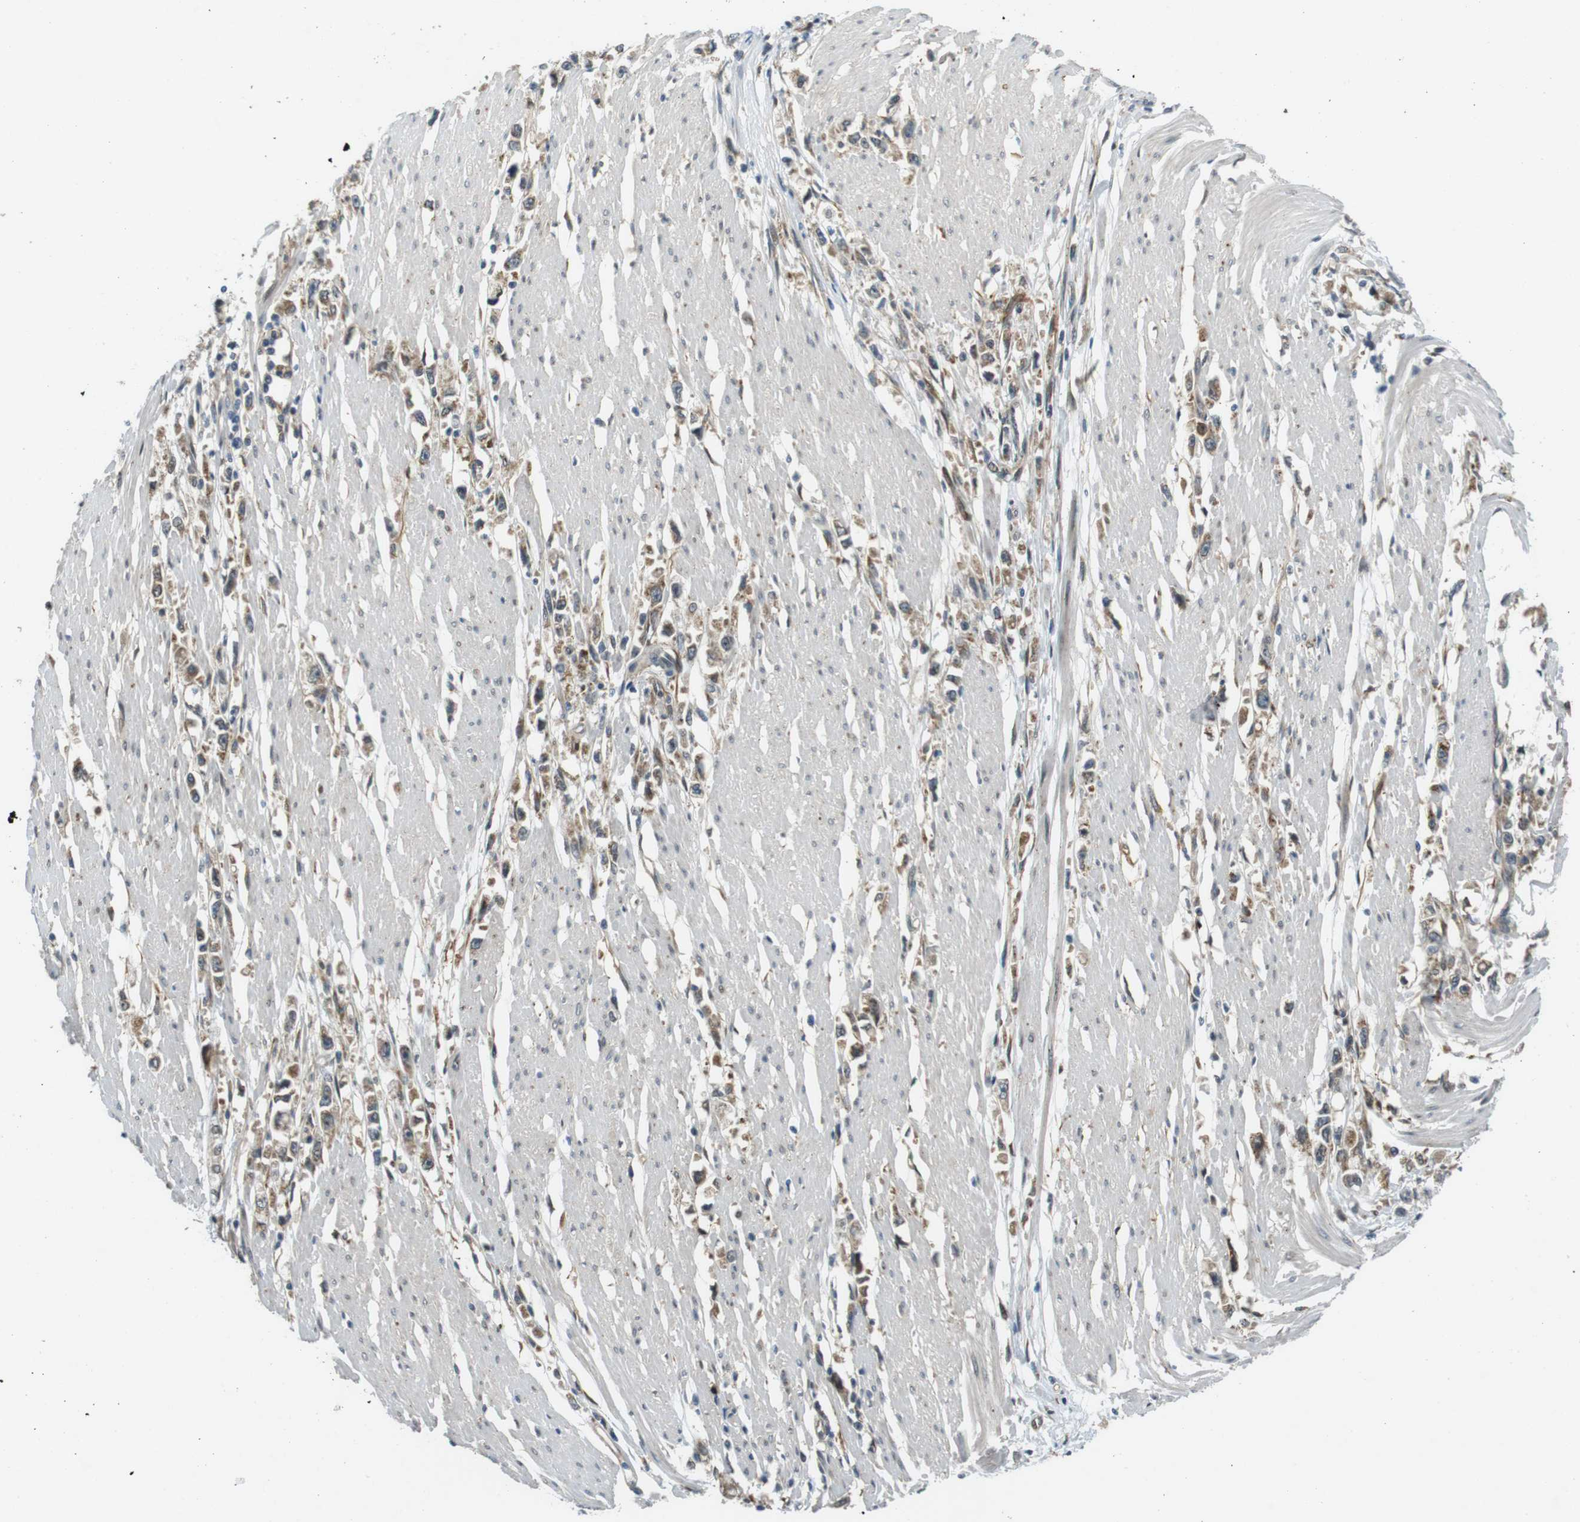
{"staining": {"intensity": "moderate", "quantity": ">75%", "location": "cytoplasmic/membranous"}, "tissue": "stomach cancer", "cell_type": "Tumor cells", "image_type": "cancer", "snomed": [{"axis": "morphology", "description": "Adenocarcinoma, NOS"}, {"axis": "topography", "description": "Stomach"}], "caption": "Stomach adenocarcinoma stained with a protein marker reveals moderate staining in tumor cells.", "gene": "PALD1", "patient": {"sex": "female", "age": 59}}